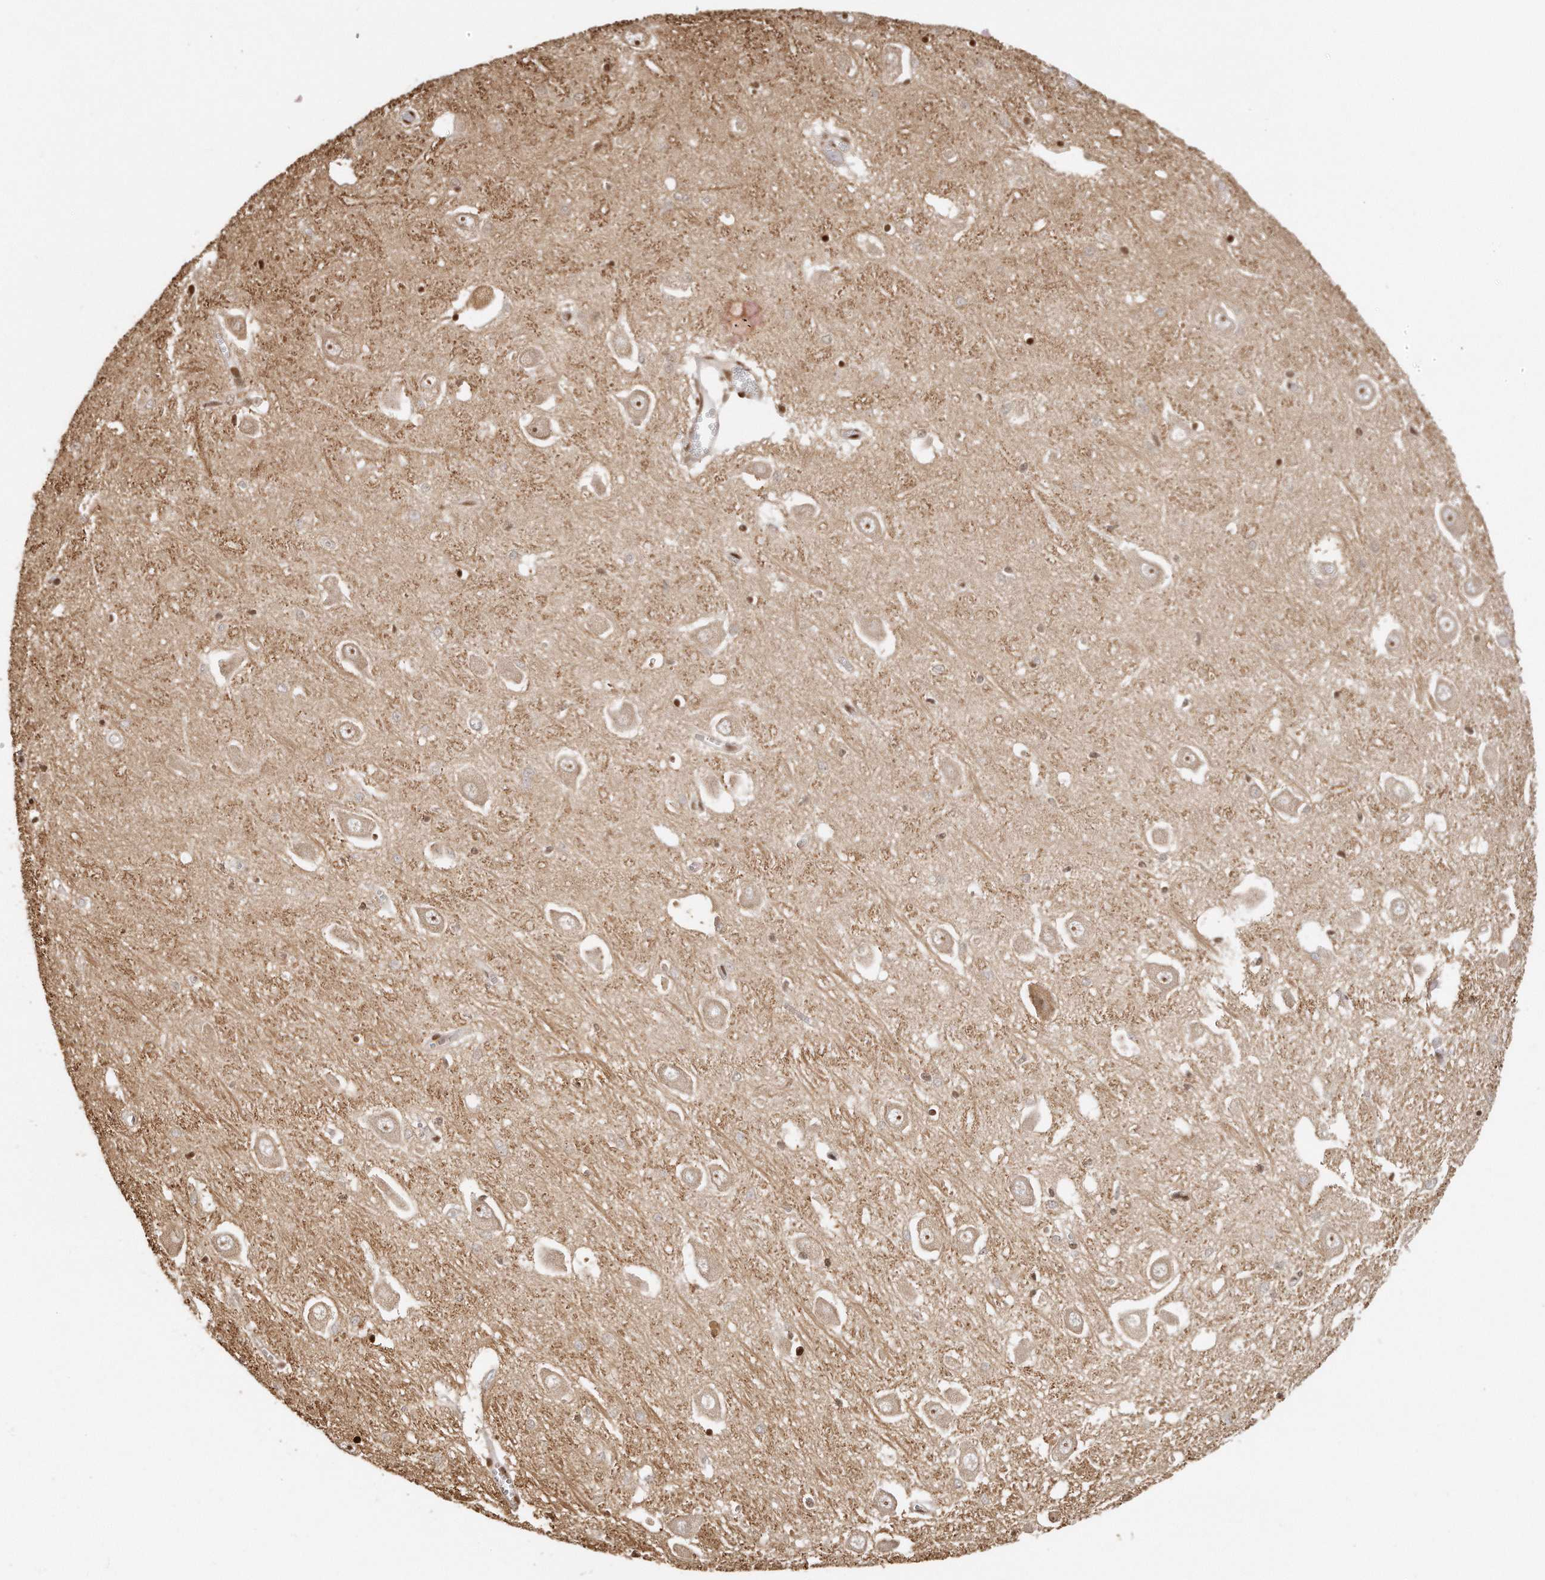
{"staining": {"intensity": "weak", "quantity": "25%-75%", "location": "cytoplasmic/membranous"}, "tissue": "hippocampus", "cell_type": "Glial cells", "image_type": "normal", "snomed": [{"axis": "morphology", "description": "Normal tissue, NOS"}, {"axis": "topography", "description": "Hippocampus"}], "caption": "Weak cytoplasmic/membranous positivity for a protein is identified in about 25%-75% of glial cells of normal hippocampus using immunohistochemistry.", "gene": "TTLL4", "patient": {"sex": "male", "age": 70}}